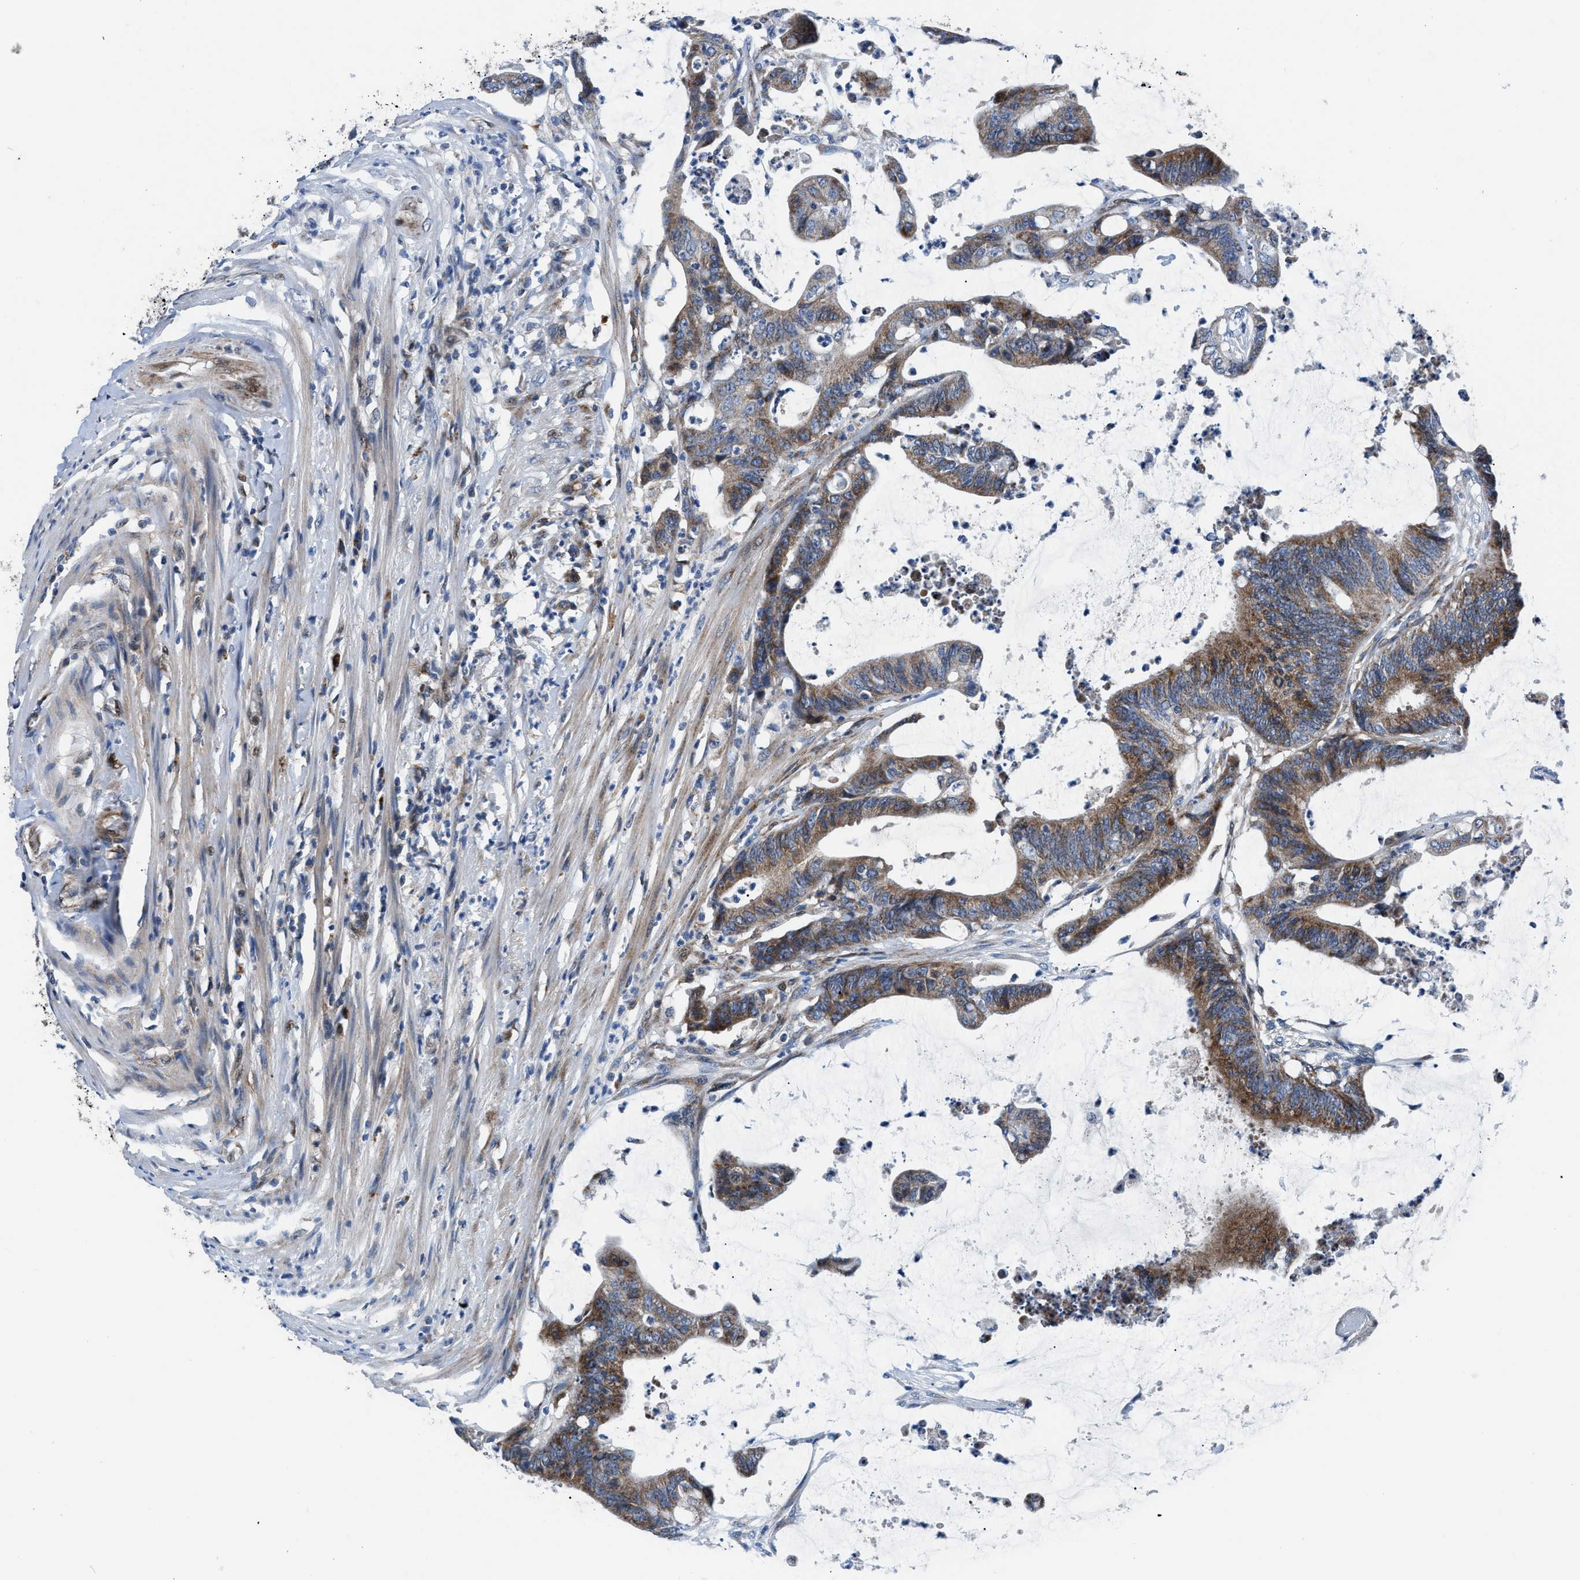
{"staining": {"intensity": "moderate", "quantity": ">75%", "location": "cytoplasmic/membranous"}, "tissue": "colorectal cancer", "cell_type": "Tumor cells", "image_type": "cancer", "snomed": [{"axis": "morphology", "description": "Adenocarcinoma, NOS"}, {"axis": "topography", "description": "Rectum"}], "caption": "Human colorectal adenocarcinoma stained for a protein (brown) reveals moderate cytoplasmic/membranous positive positivity in about >75% of tumor cells.", "gene": "LMO2", "patient": {"sex": "female", "age": 66}}